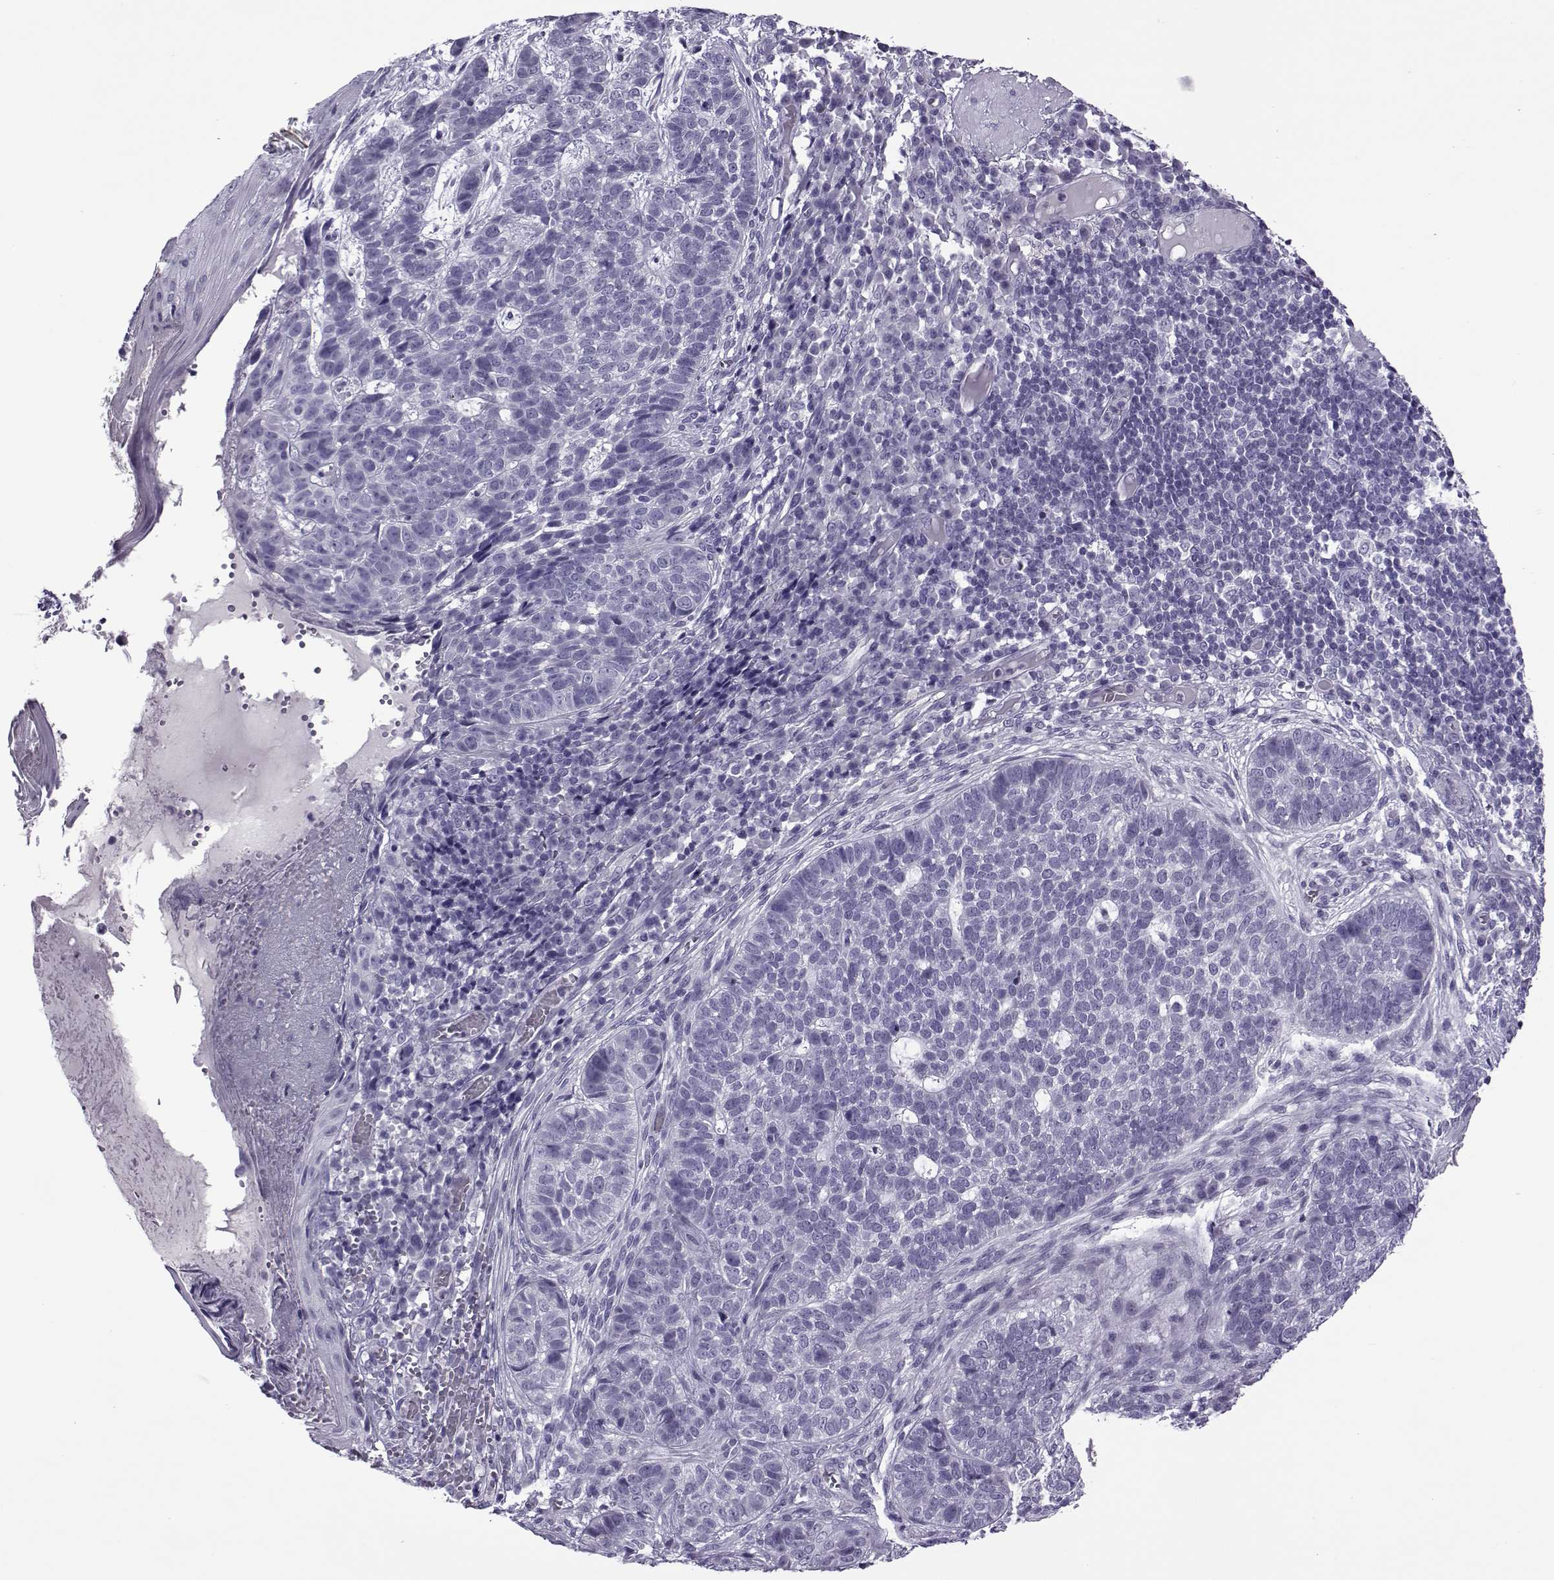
{"staining": {"intensity": "negative", "quantity": "none", "location": "none"}, "tissue": "skin cancer", "cell_type": "Tumor cells", "image_type": "cancer", "snomed": [{"axis": "morphology", "description": "Basal cell carcinoma"}, {"axis": "topography", "description": "Skin"}], "caption": "IHC of human basal cell carcinoma (skin) shows no staining in tumor cells. Brightfield microscopy of immunohistochemistry stained with DAB (brown) and hematoxylin (blue), captured at high magnification.", "gene": "OIP5", "patient": {"sex": "female", "age": 69}}